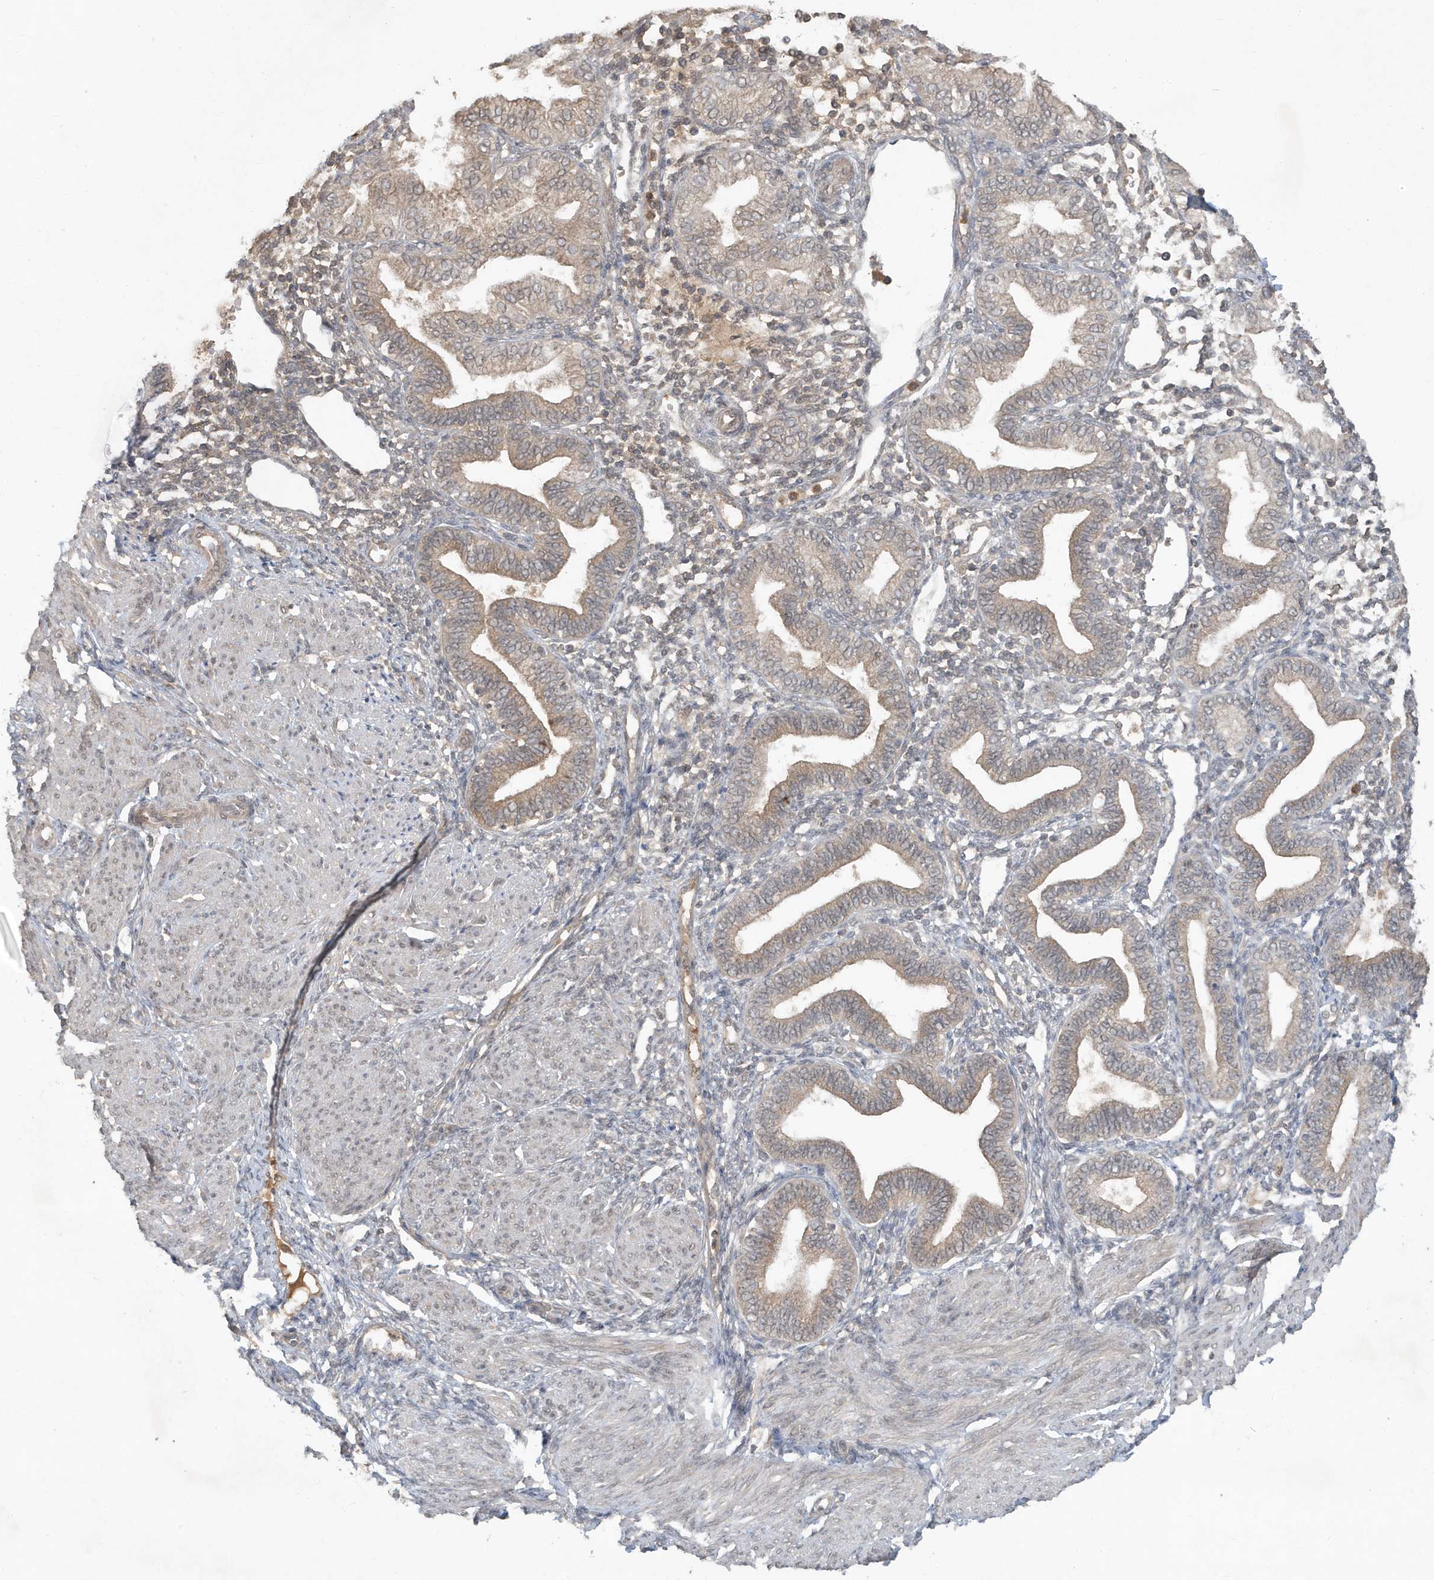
{"staining": {"intensity": "moderate", "quantity": "<25%", "location": "cytoplasmic/membranous"}, "tissue": "endometrium", "cell_type": "Cells in endometrial stroma", "image_type": "normal", "snomed": [{"axis": "morphology", "description": "Normal tissue, NOS"}, {"axis": "topography", "description": "Endometrium"}], "caption": "Brown immunohistochemical staining in normal endometrium demonstrates moderate cytoplasmic/membranous positivity in approximately <25% of cells in endometrial stroma. (Brightfield microscopy of DAB IHC at high magnification).", "gene": "ABCB9", "patient": {"sex": "female", "age": 53}}